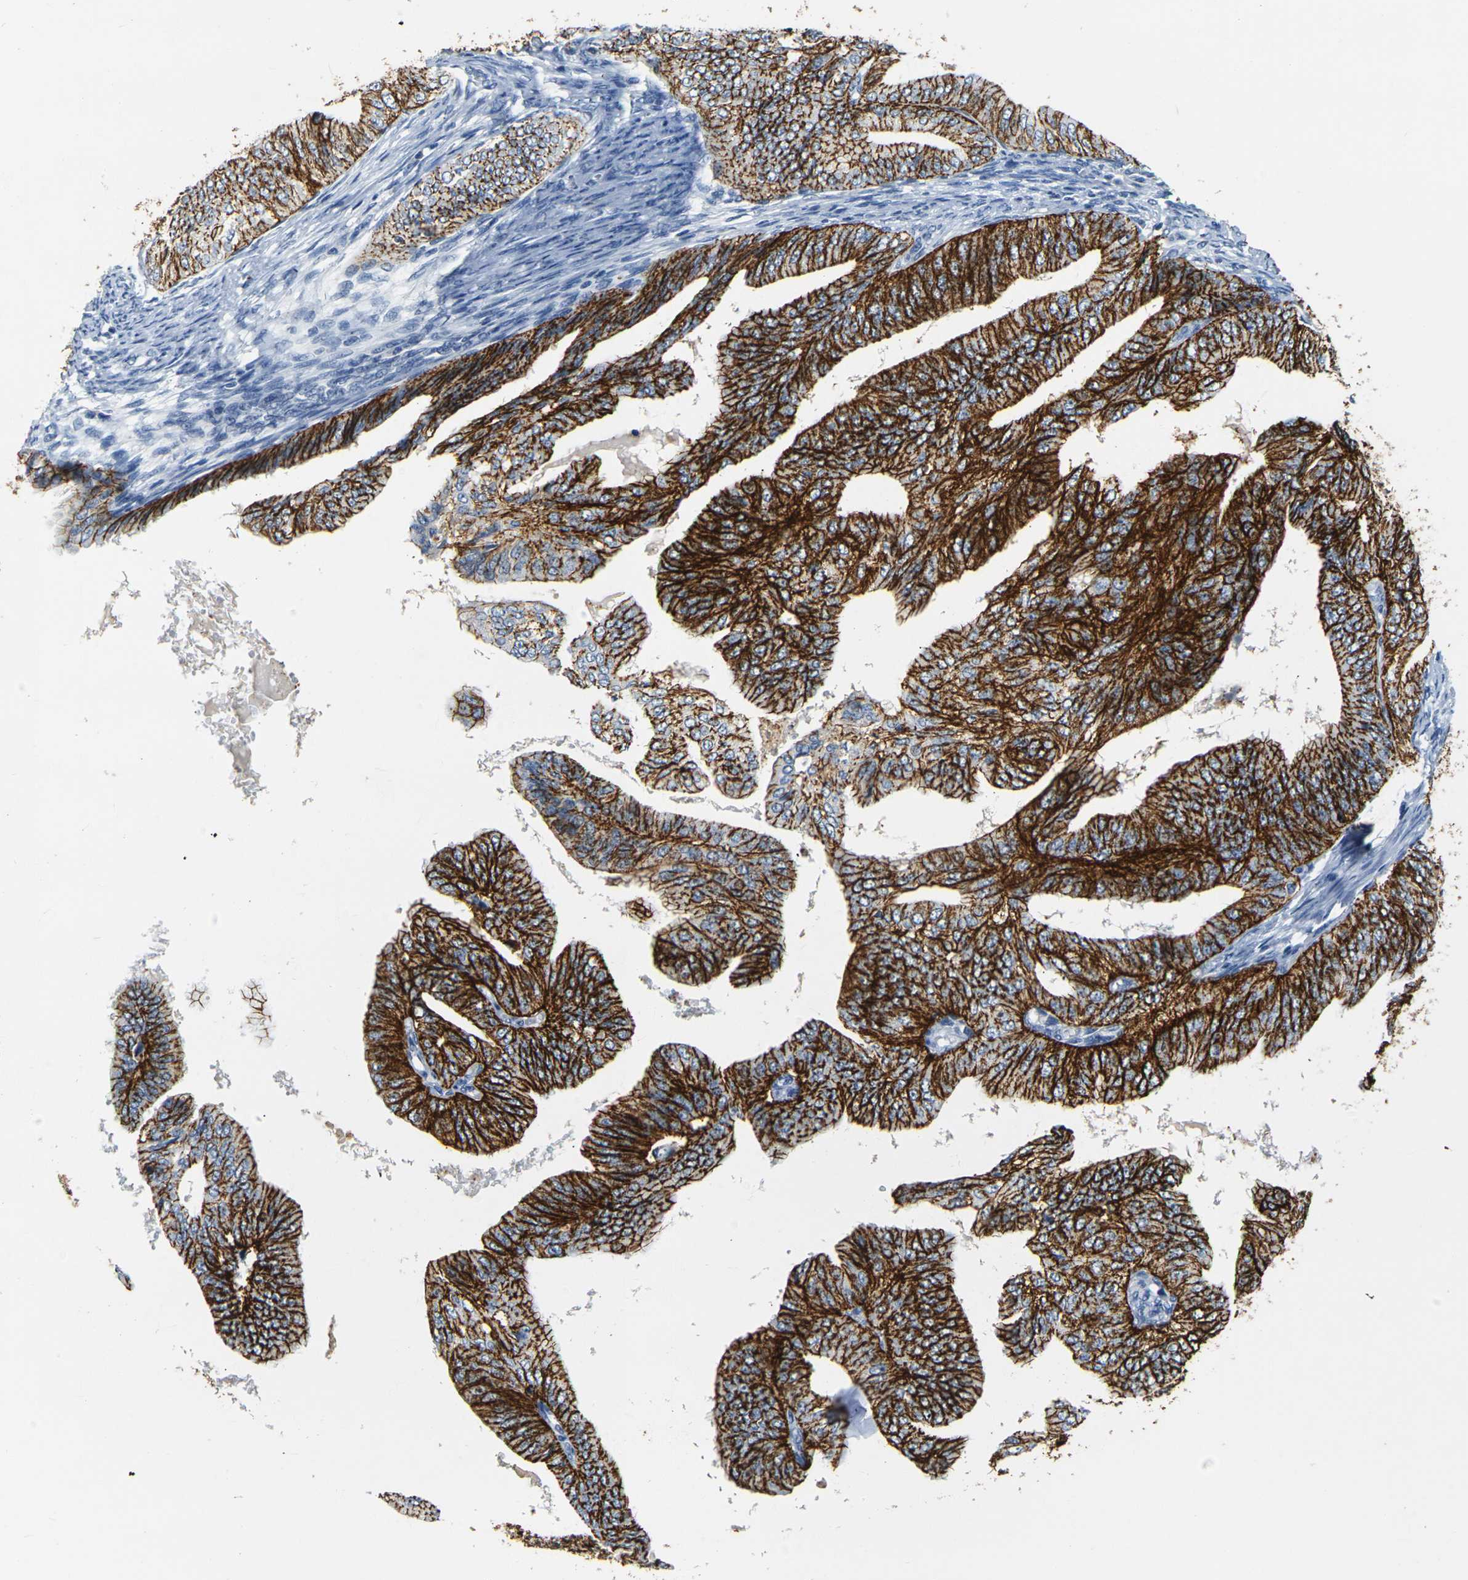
{"staining": {"intensity": "strong", "quantity": ">75%", "location": "cytoplasmic/membranous"}, "tissue": "endometrial cancer", "cell_type": "Tumor cells", "image_type": "cancer", "snomed": [{"axis": "morphology", "description": "Adenocarcinoma, NOS"}, {"axis": "topography", "description": "Endometrium"}], "caption": "Immunohistochemical staining of adenocarcinoma (endometrial) demonstrates strong cytoplasmic/membranous protein expression in about >75% of tumor cells.", "gene": "CLDN7", "patient": {"sex": "female", "age": 58}}